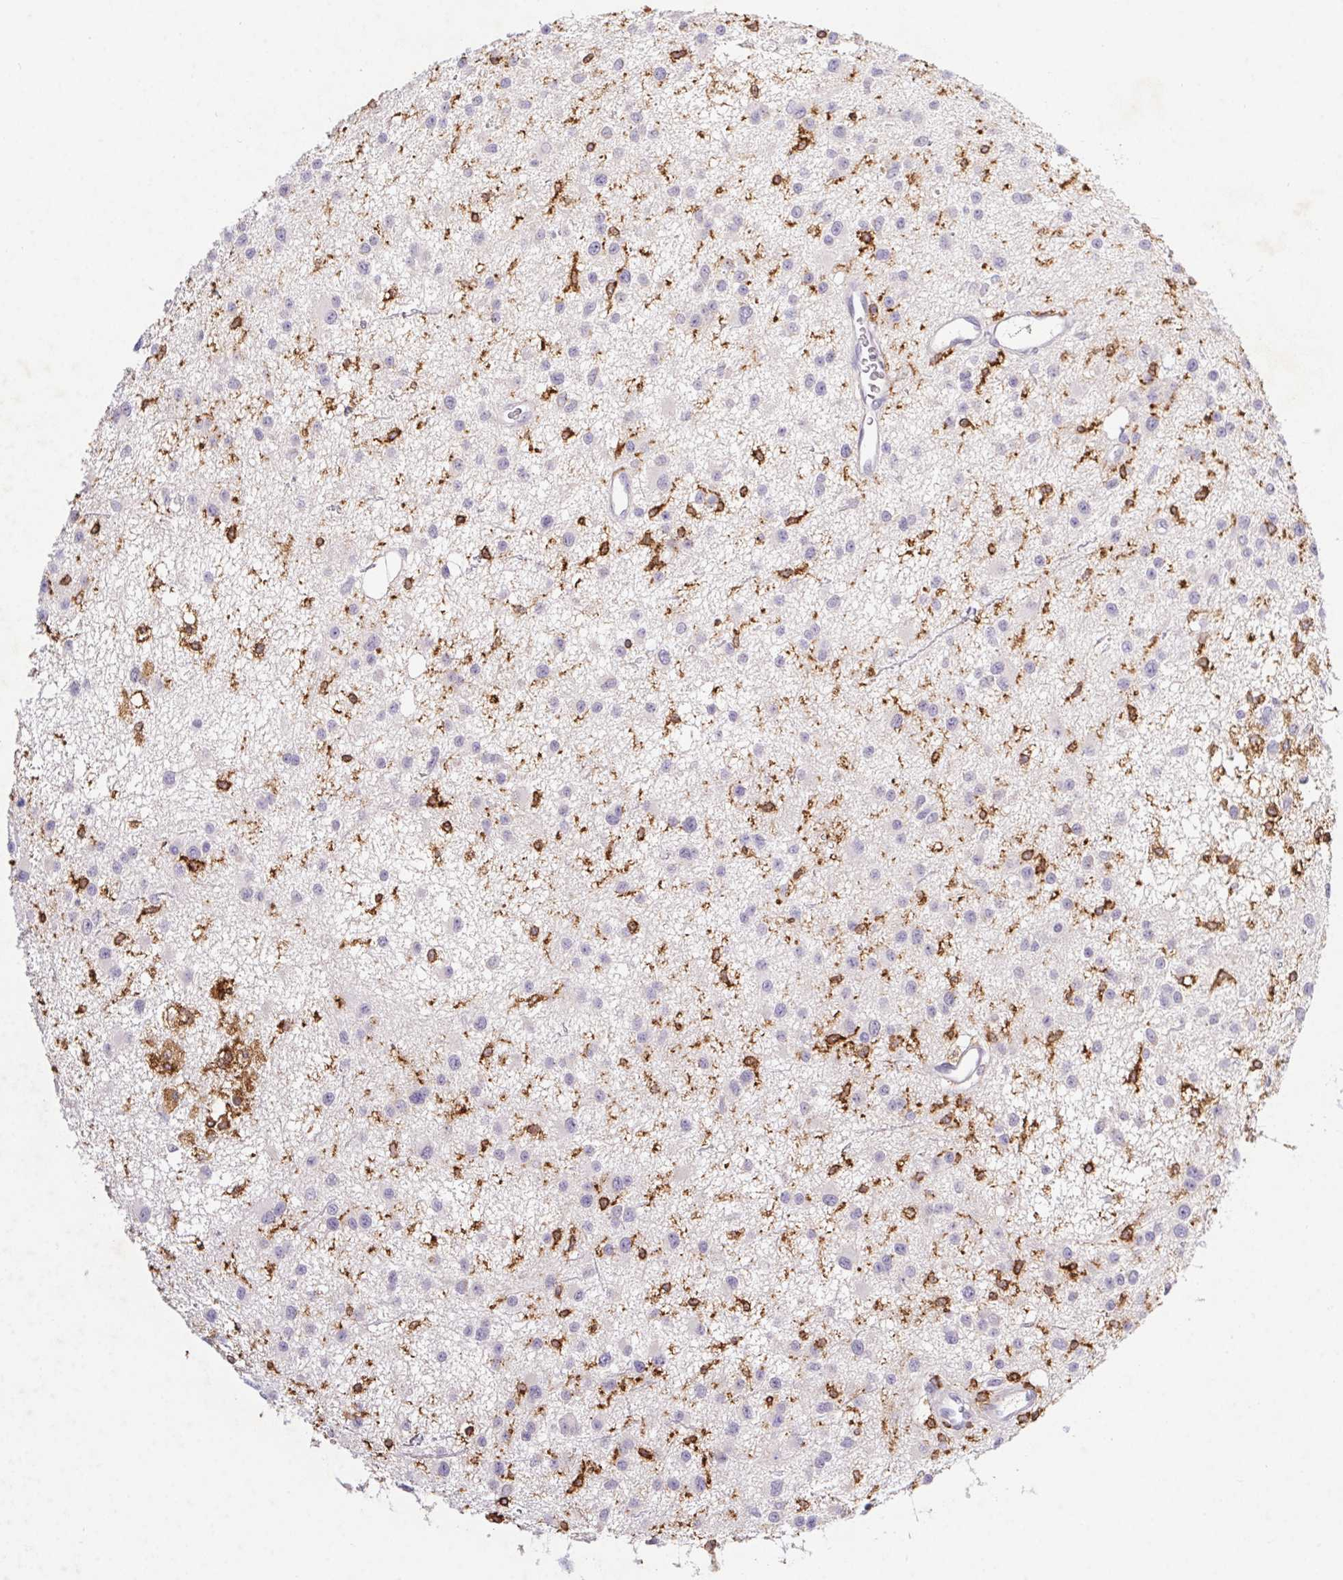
{"staining": {"intensity": "negative", "quantity": "none", "location": "none"}, "tissue": "glioma", "cell_type": "Tumor cells", "image_type": "cancer", "snomed": [{"axis": "morphology", "description": "Glioma, malignant, Low grade"}, {"axis": "topography", "description": "Brain"}], "caption": "IHC image of neoplastic tissue: malignant low-grade glioma stained with DAB demonstrates no significant protein expression in tumor cells.", "gene": "APBB1IP", "patient": {"sex": "male", "age": 43}}